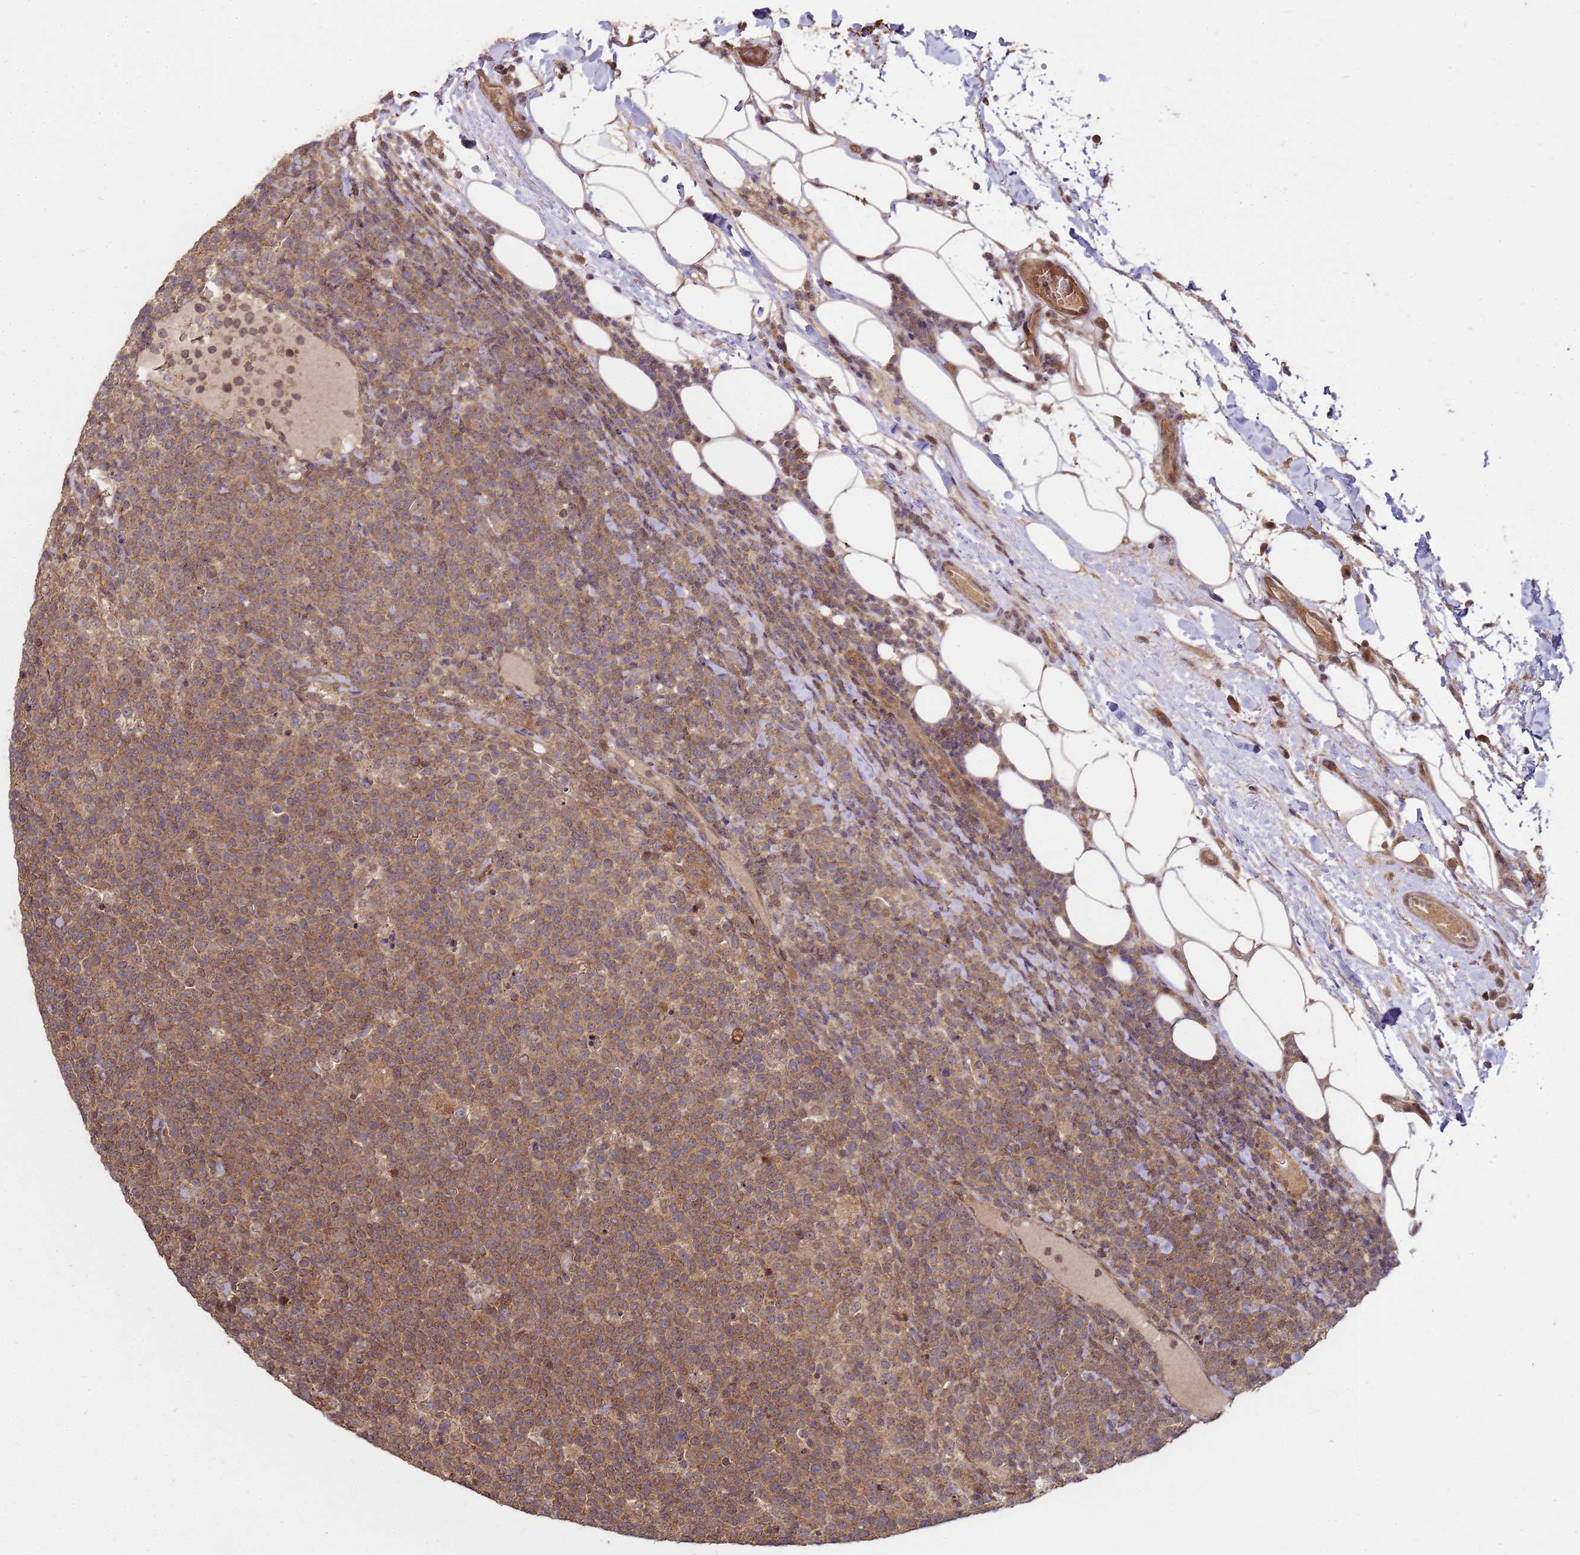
{"staining": {"intensity": "moderate", "quantity": ">75%", "location": "cytoplasmic/membranous"}, "tissue": "lymphoma", "cell_type": "Tumor cells", "image_type": "cancer", "snomed": [{"axis": "morphology", "description": "Malignant lymphoma, non-Hodgkin's type, High grade"}, {"axis": "topography", "description": "Lymph node"}], "caption": "Human high-grade malignant lymphoma, non-Hodgkin's type stained with a brown dye exhibits moderate cytoplasmic/membranous positive staining in about >75% of tumor cells.", "gene": "CRBN", "patient": {"sex": "male", "age": 61}}